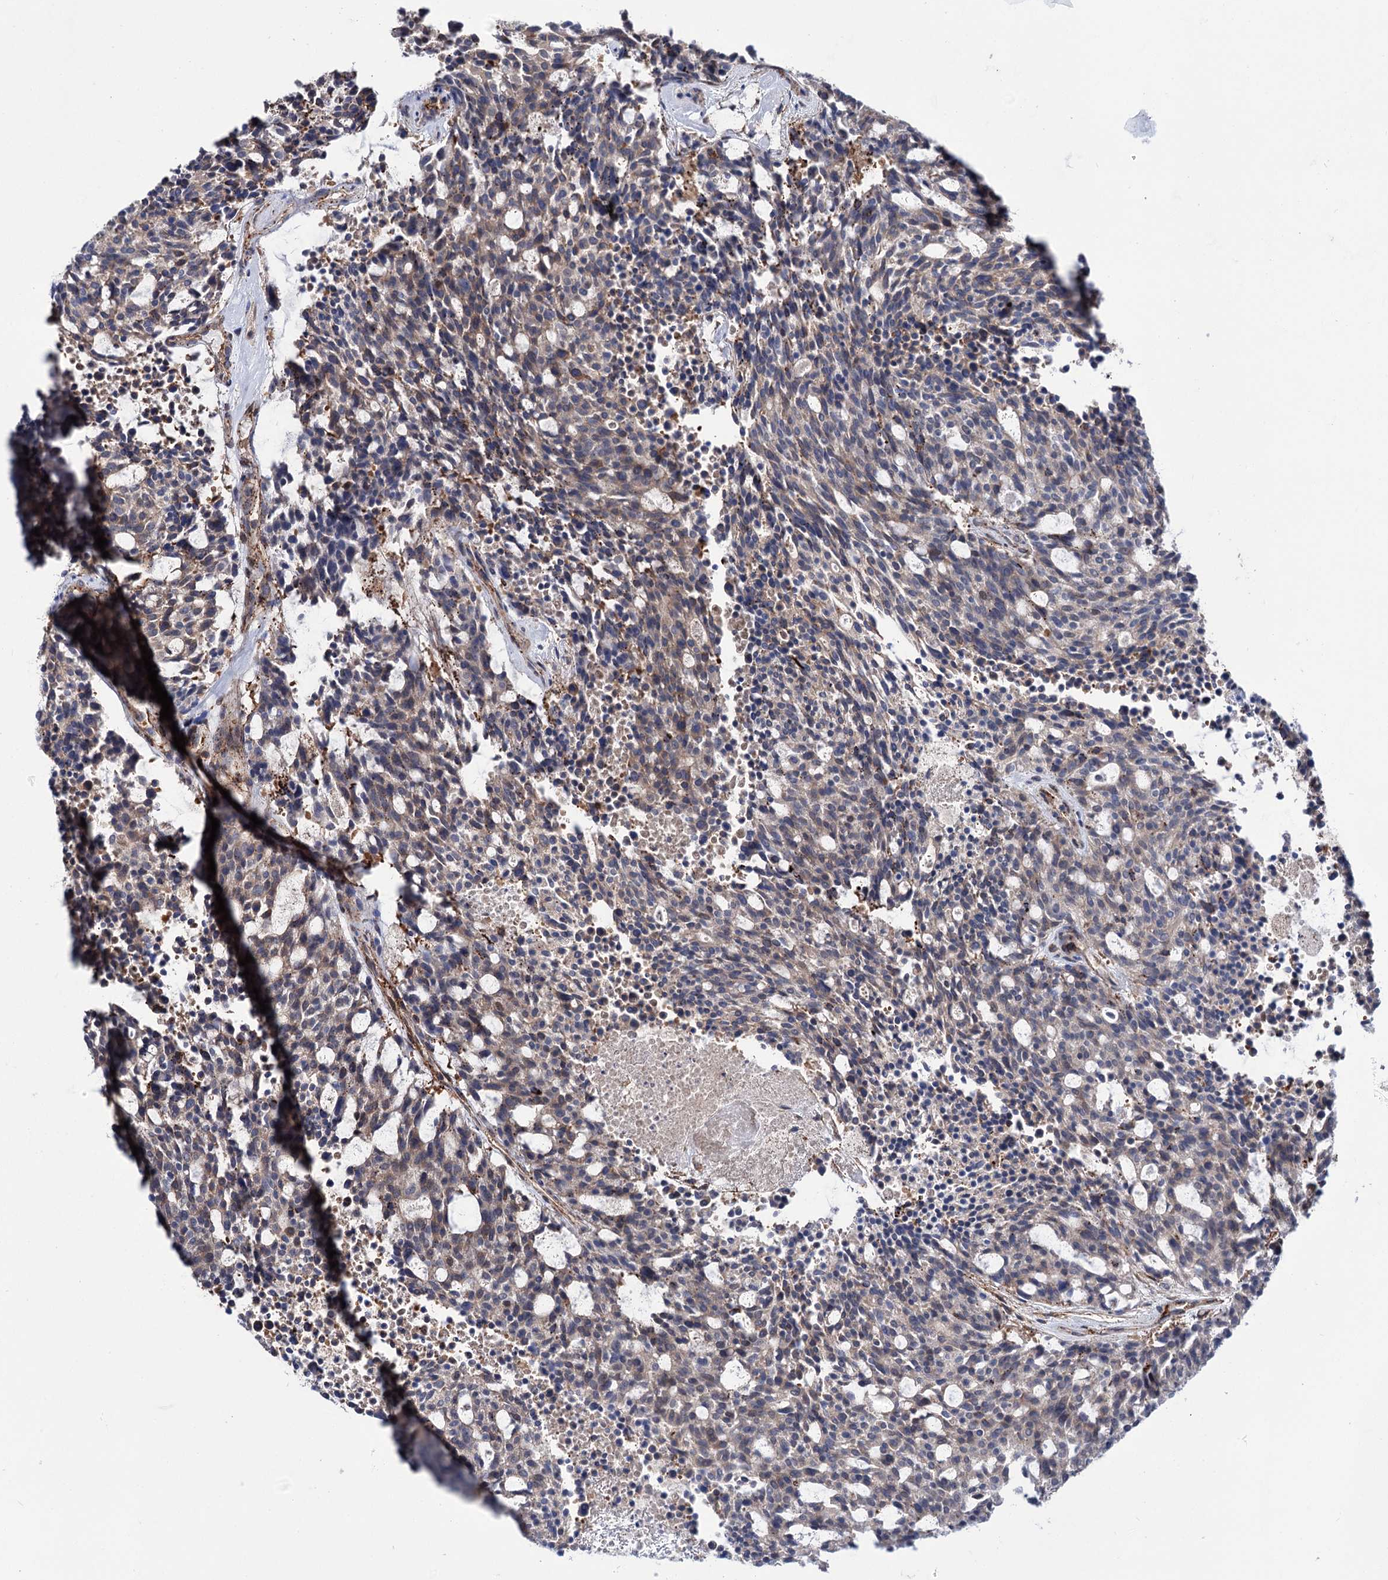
{"staining": {"intensity": "weak", "quantity": "<25%", "location": "cytoplasmic/membranous"}, "tissue": "carcinoid", "cell_type": "Tumor cells", "image_type": "cancer", "snomed": [{"axis": "morphology", "description": "Carcinoid, malignant, NOS"}, {"axis": "topography", "description": "Pancreas"}], "caption": "DAB immunohistochemical staining of carcinoid exhibits no significant staining in tumor cells.", "gene": "DEF6", "patient": {"sex": "female", "age": 54}}